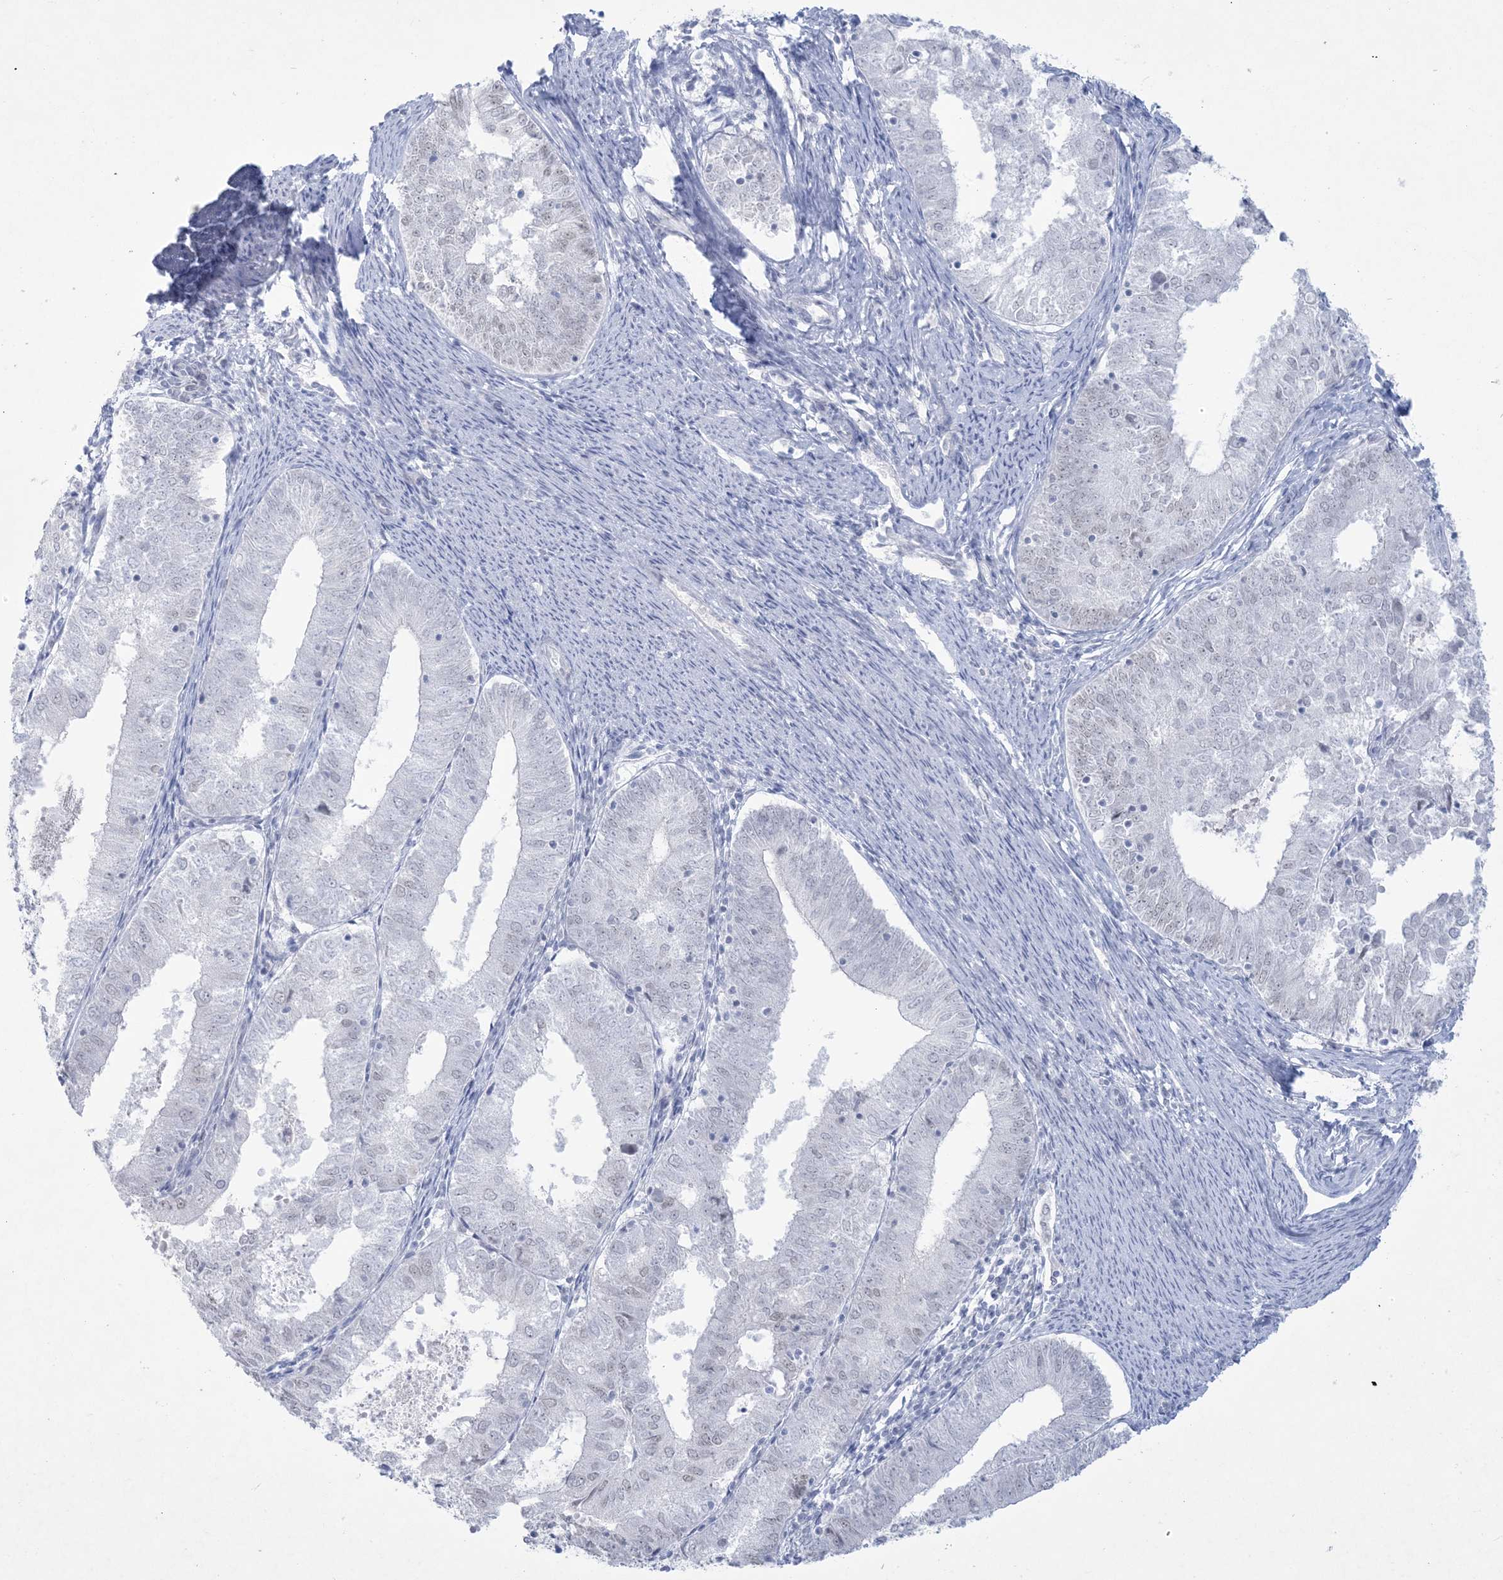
{"staining": {"intensity": "negative", "quantity": "none", "location": "none"}, "tissue": "endometrial cancer", "cell_type": "Tumor cells", "image_type": "cancer", "snomed": [{"axis": "morphology", "description": "Adenocarcinoma, NOS"}, {"axis": "topography", "description": "Endometrium"}], "caption": "An immunohistochemistry (IHC) micrograph of endometrial cancer is shown. There is no staining in tumor cells of endometrial cancer.", "gene": "HOMEZ", "patient": {"sex": "female", "age": 57}}